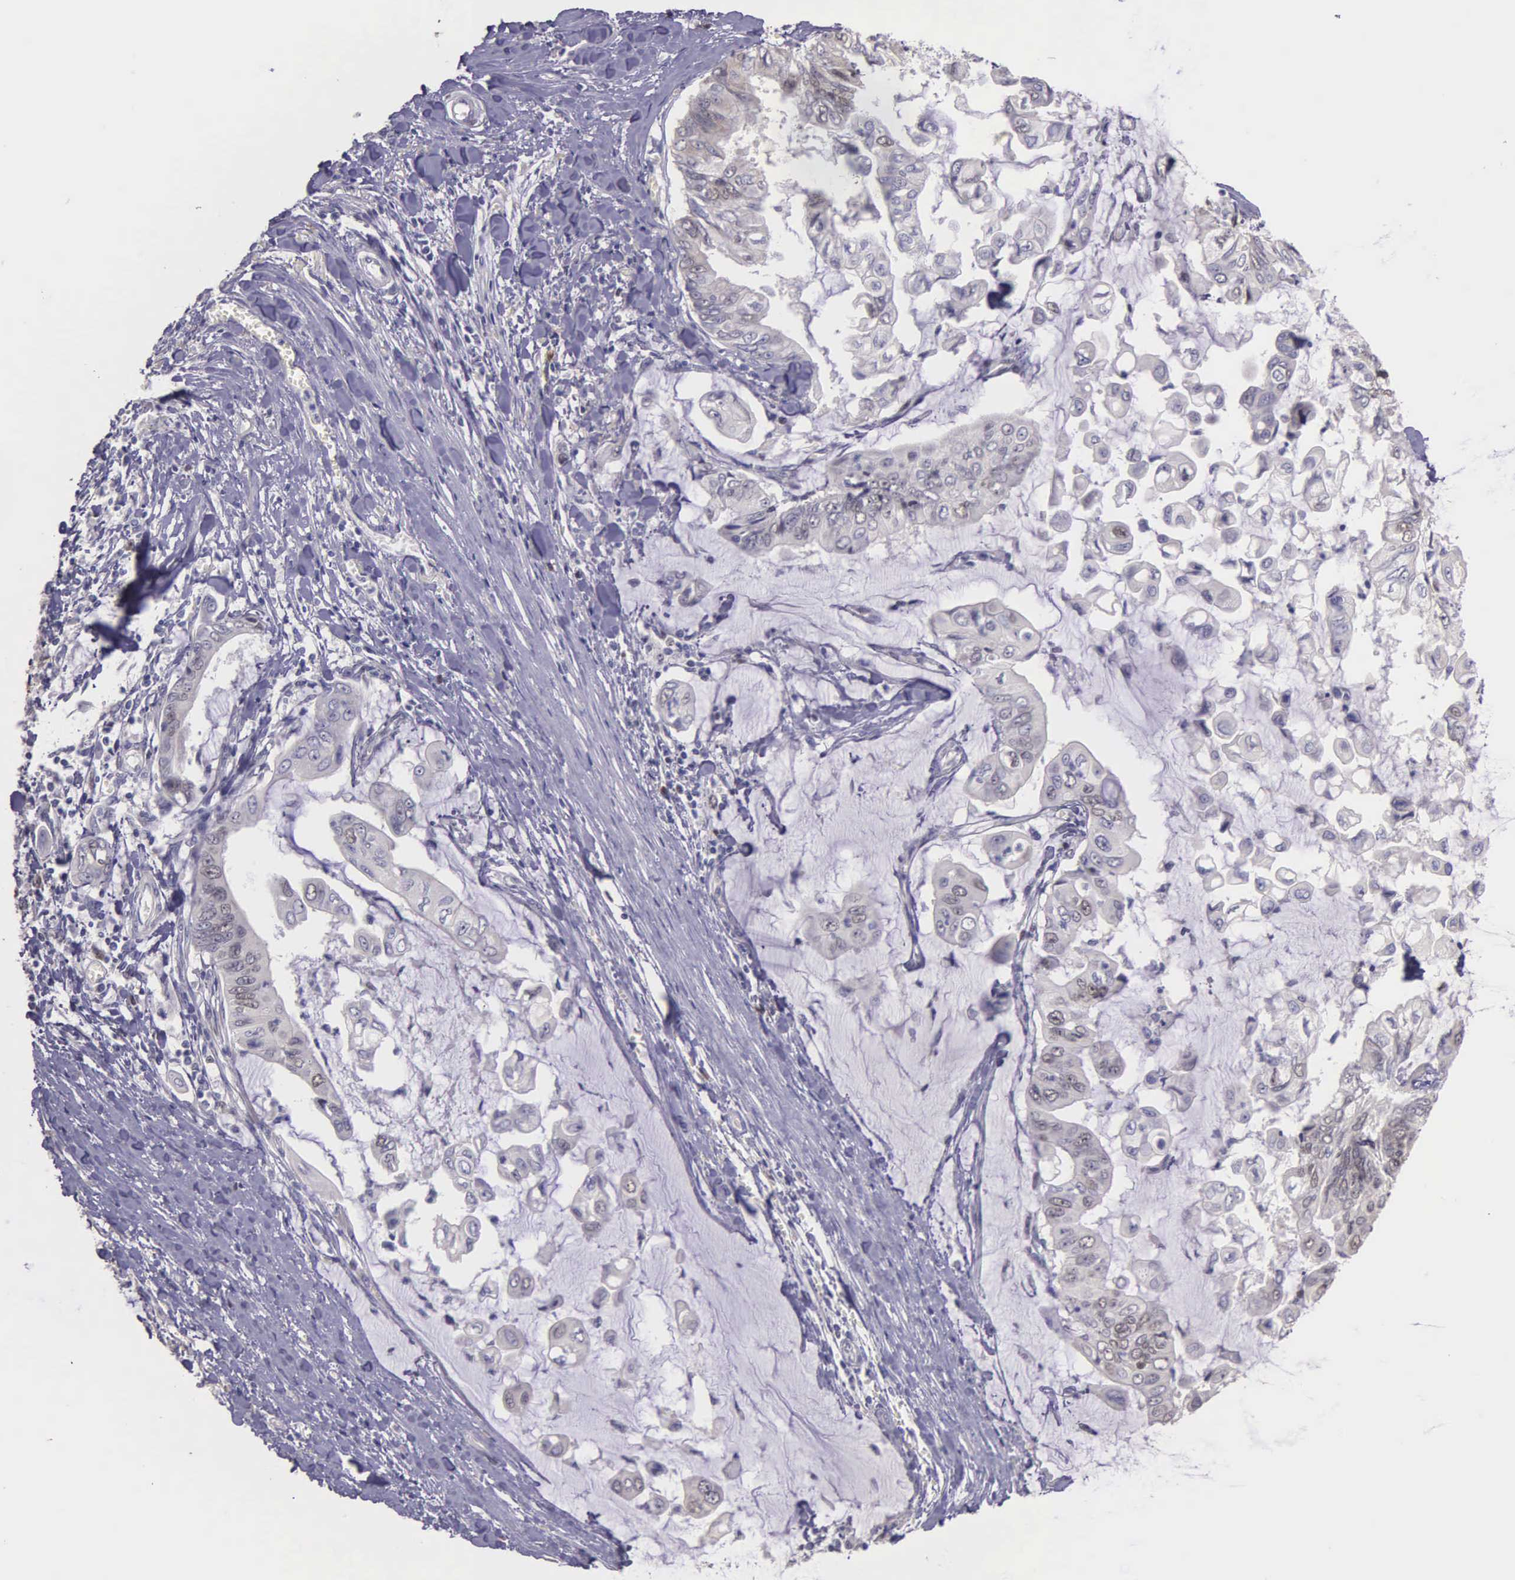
{"staining": {"intensity": "weak", "quantity": "<25%", "location": "nuclear"}, "tissue": "stomach cancer", "cell_type": "Tumor cells", "image_type": "cancer", "snomed": [{"axis": "morphology", "description": "Adenocarcinoma, NOS"}, {"axis": "topography", "description": "Stomach, upper"}], "caption": "Immunohistochemistry (IHC) photomicrograph of human adenocarcinoma (stomach) stained for a protein (brown), which exhibits no positivity in tumor cells. (Stains: DAB (3,3'-diaminobenzidine) IHC with hematoxylin counter stain, Microscopy: brightfield microscopy at high magnification).", "gene": "MCM5", "patient": {"sex": "male", "age": 80}}